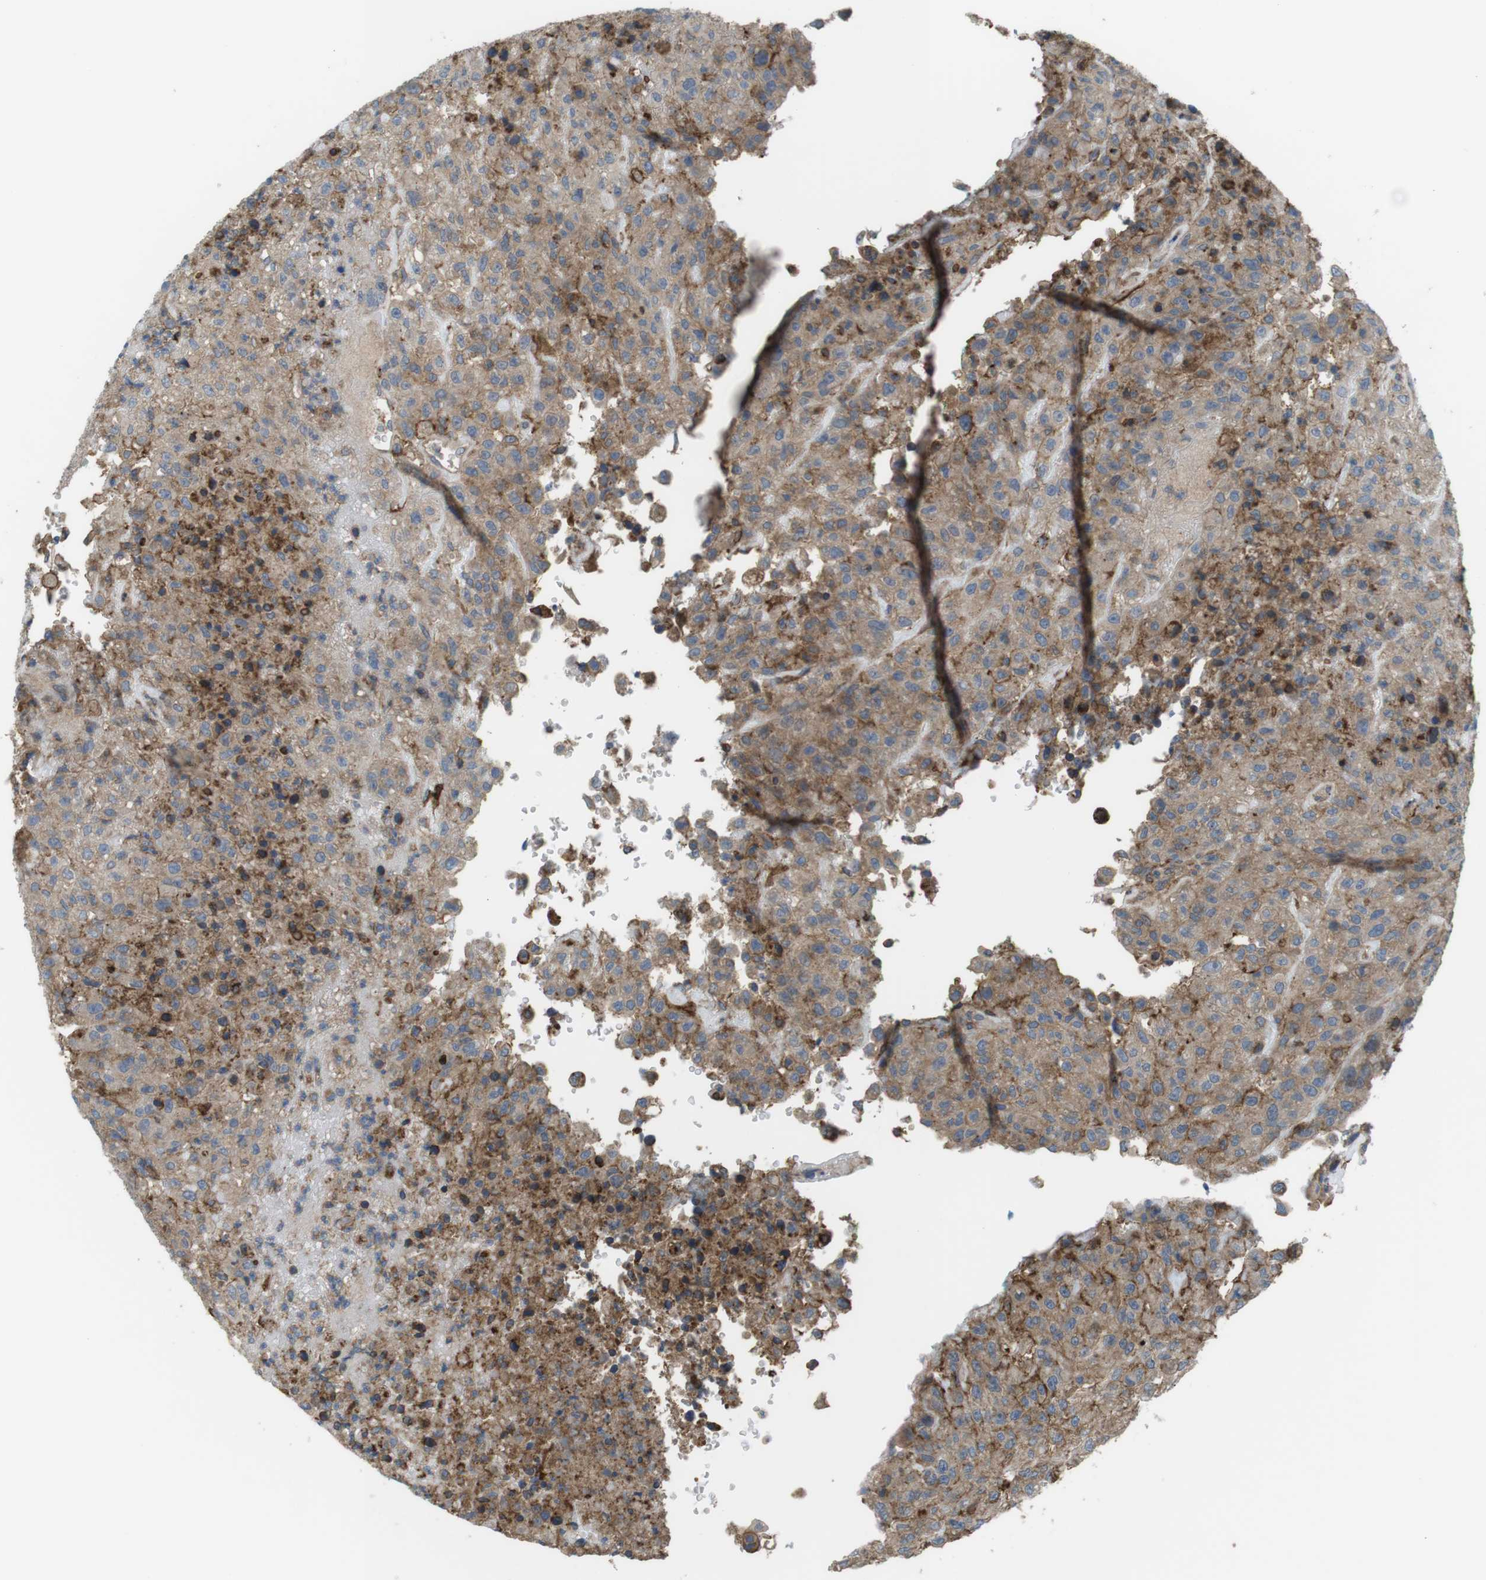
{"staining": {"intensity": "weak", "quantity": ">75%", "location": "cytoplasmic/membranous"}, "tissue": "urothelial cancer", "cell_type": "Tumor cells", "image_type": "cancer", "snomed": [{"axis": "morphology", "description": "Urothelial carcinoma, High grade"}, {"axis": "topography", "description": "Urinary bladder"}], "caption": "Immunohistochemical staining of urothelial cancer shows weak cytoplasmic/membranous protein staining in about >75% of tumor cells.", "gene": "DDAH2", "patient": {"sex": "male", "age": 46}}